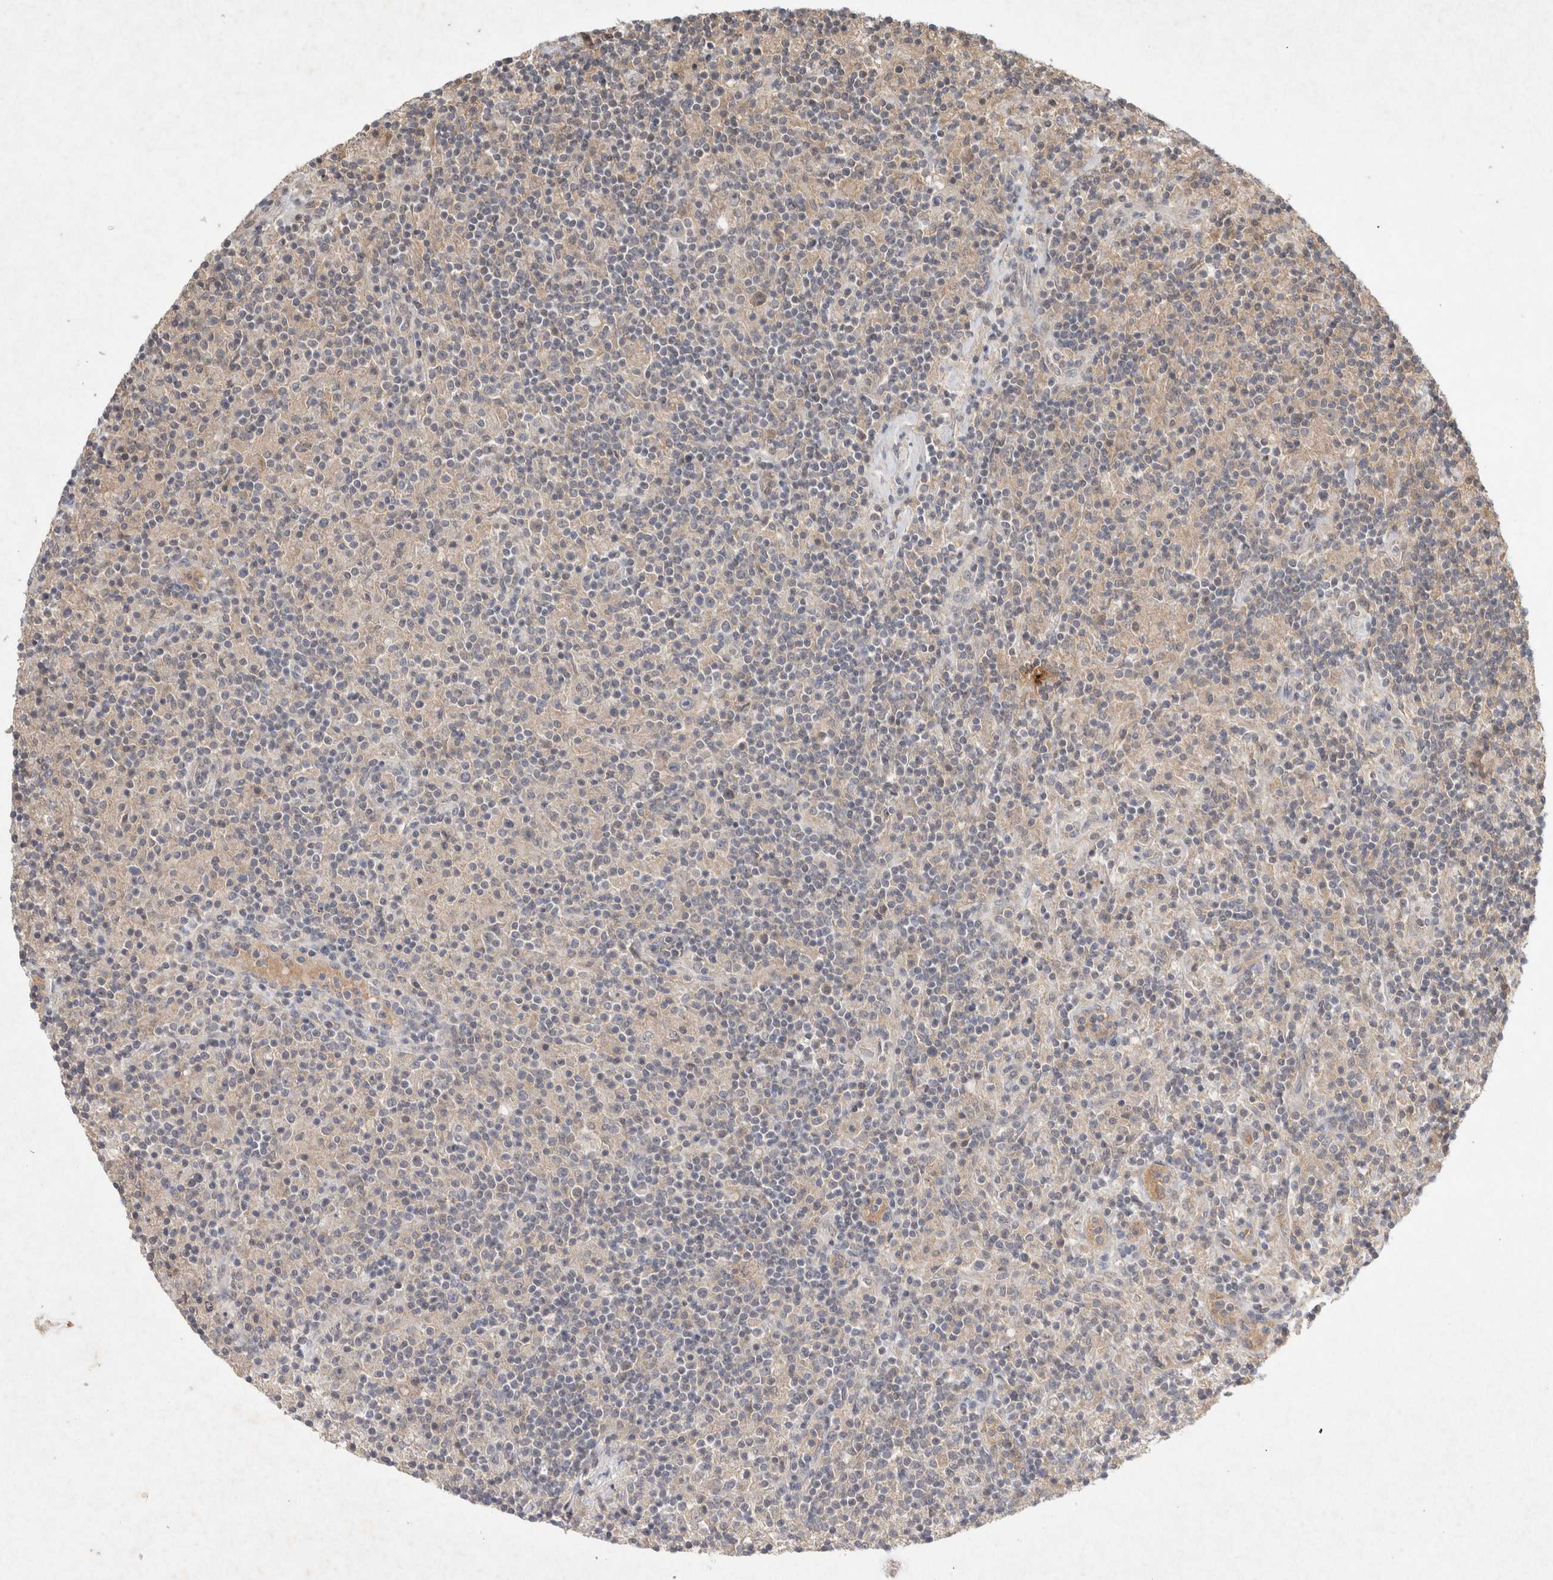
{"staining": {"intensity": "negative", "quantity": "none", "location": "none"}, "tissue": "lymphoma", "cell_type": "Tumor cells", "image_type": "cancer", "snomed": [{"axis": "morphology", "description": "Hodgkin's disease, NOS"}, {"axis": "topography", "description": "Lymph node"}], "caption": "This photomicrograph is of lymphoma stained with IHC to label a protein in brown with the nuclei are counter-stained blue. There is no expression in tumor cells. Nuclei are stained in blue.", "gene": "LOXL2", "patient": {"sex": "male", "age": 70}}